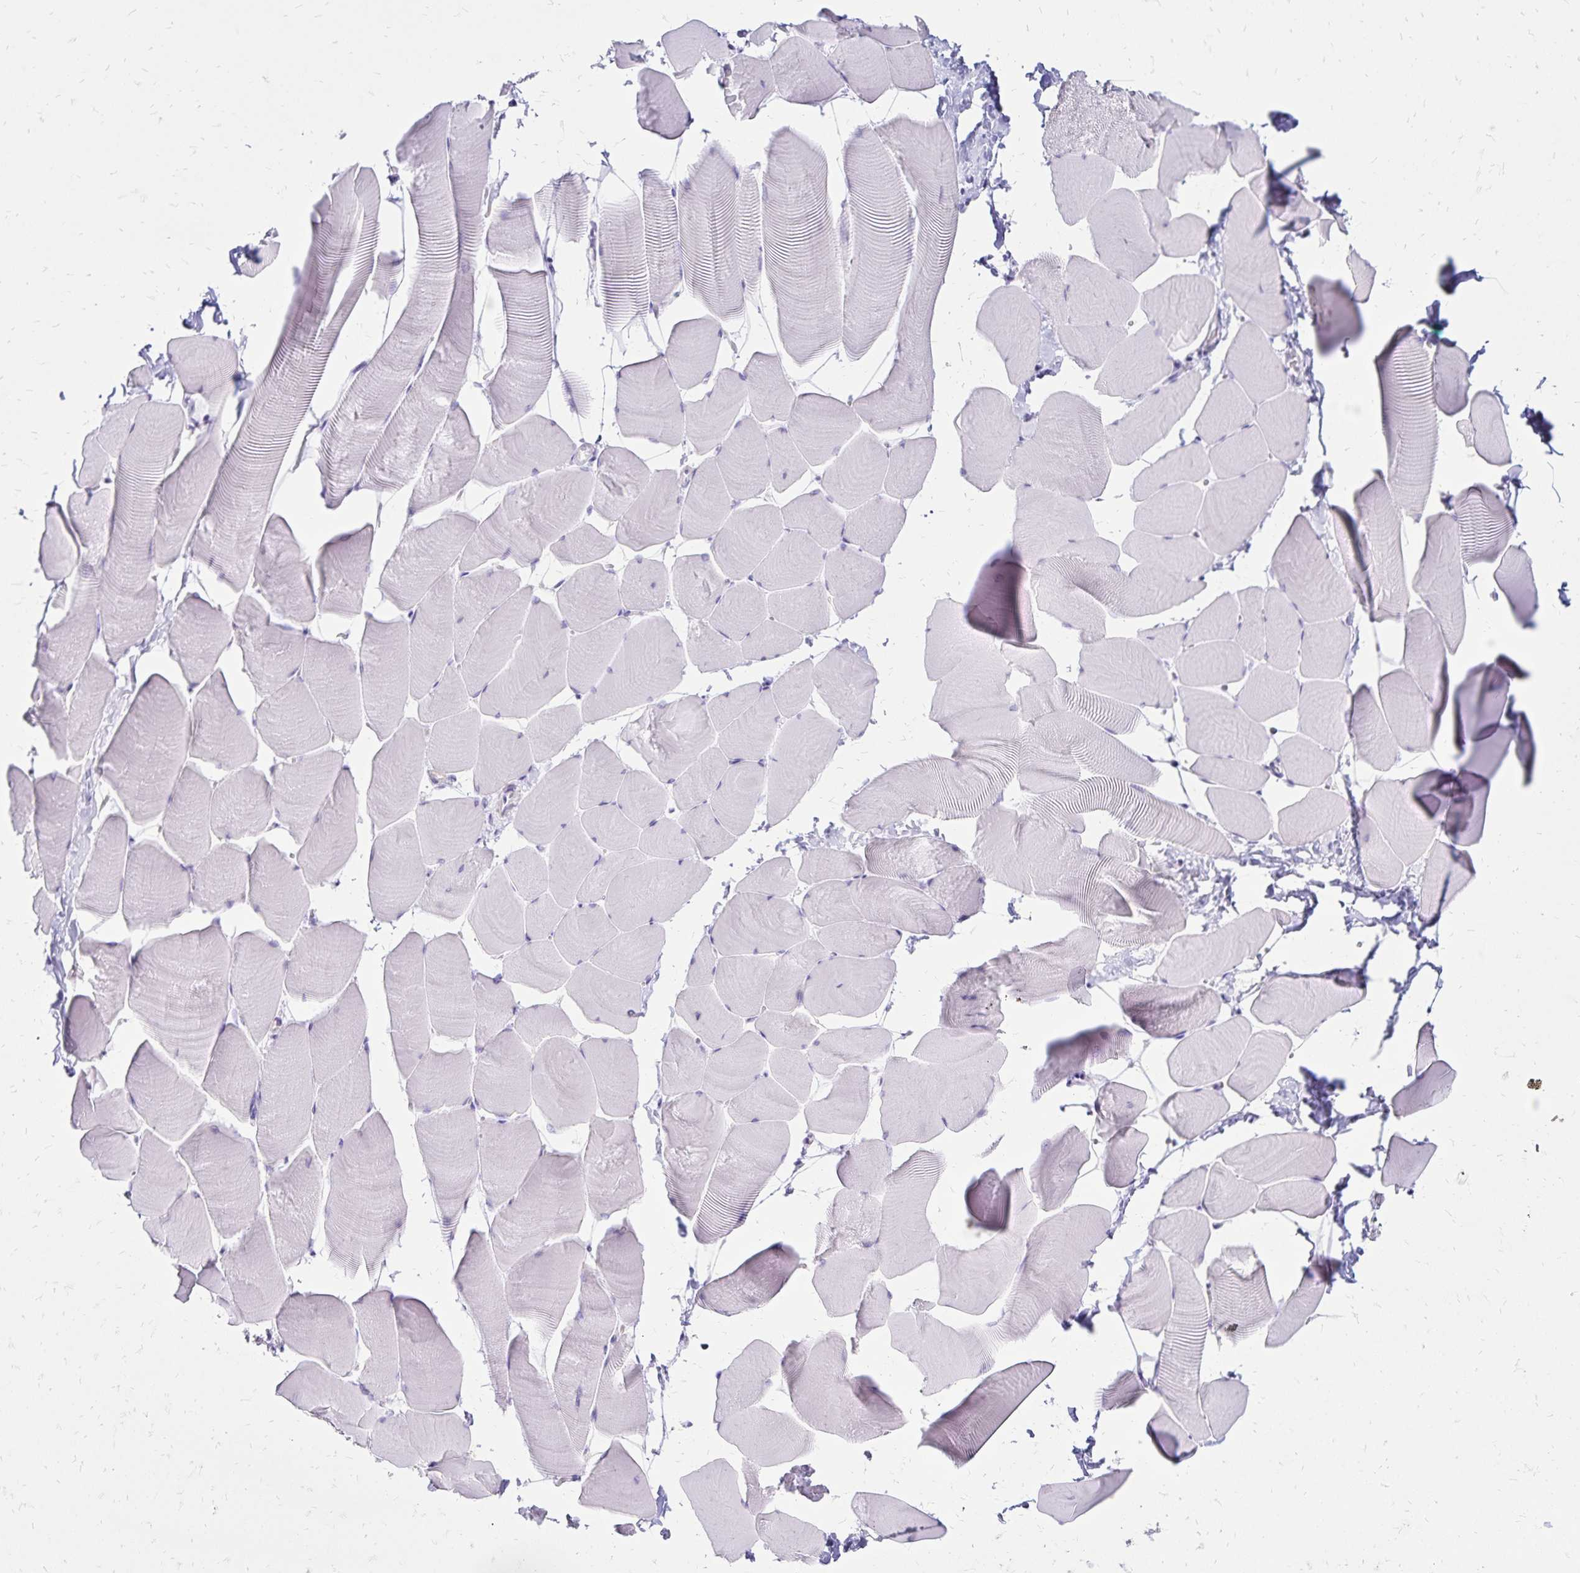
{"staining": {"intensity": "negative", "quantity": "none", "location": "none"}, "tissue": "skeletal muscle", "cell_type": "Myocytes", "image_type": "normal", "snomed": [{"axis": "morphology", "description": "Normal tissue, NOS"}, {"axis": "topography", "description": "Skeletal muscle"}], "caption": "Protein analysis of unremarkable skeletal muscle exhibits no significant expression in myocytes.", "gene": "LIN28B", "patient": {"sex": "male", "age": 25}}